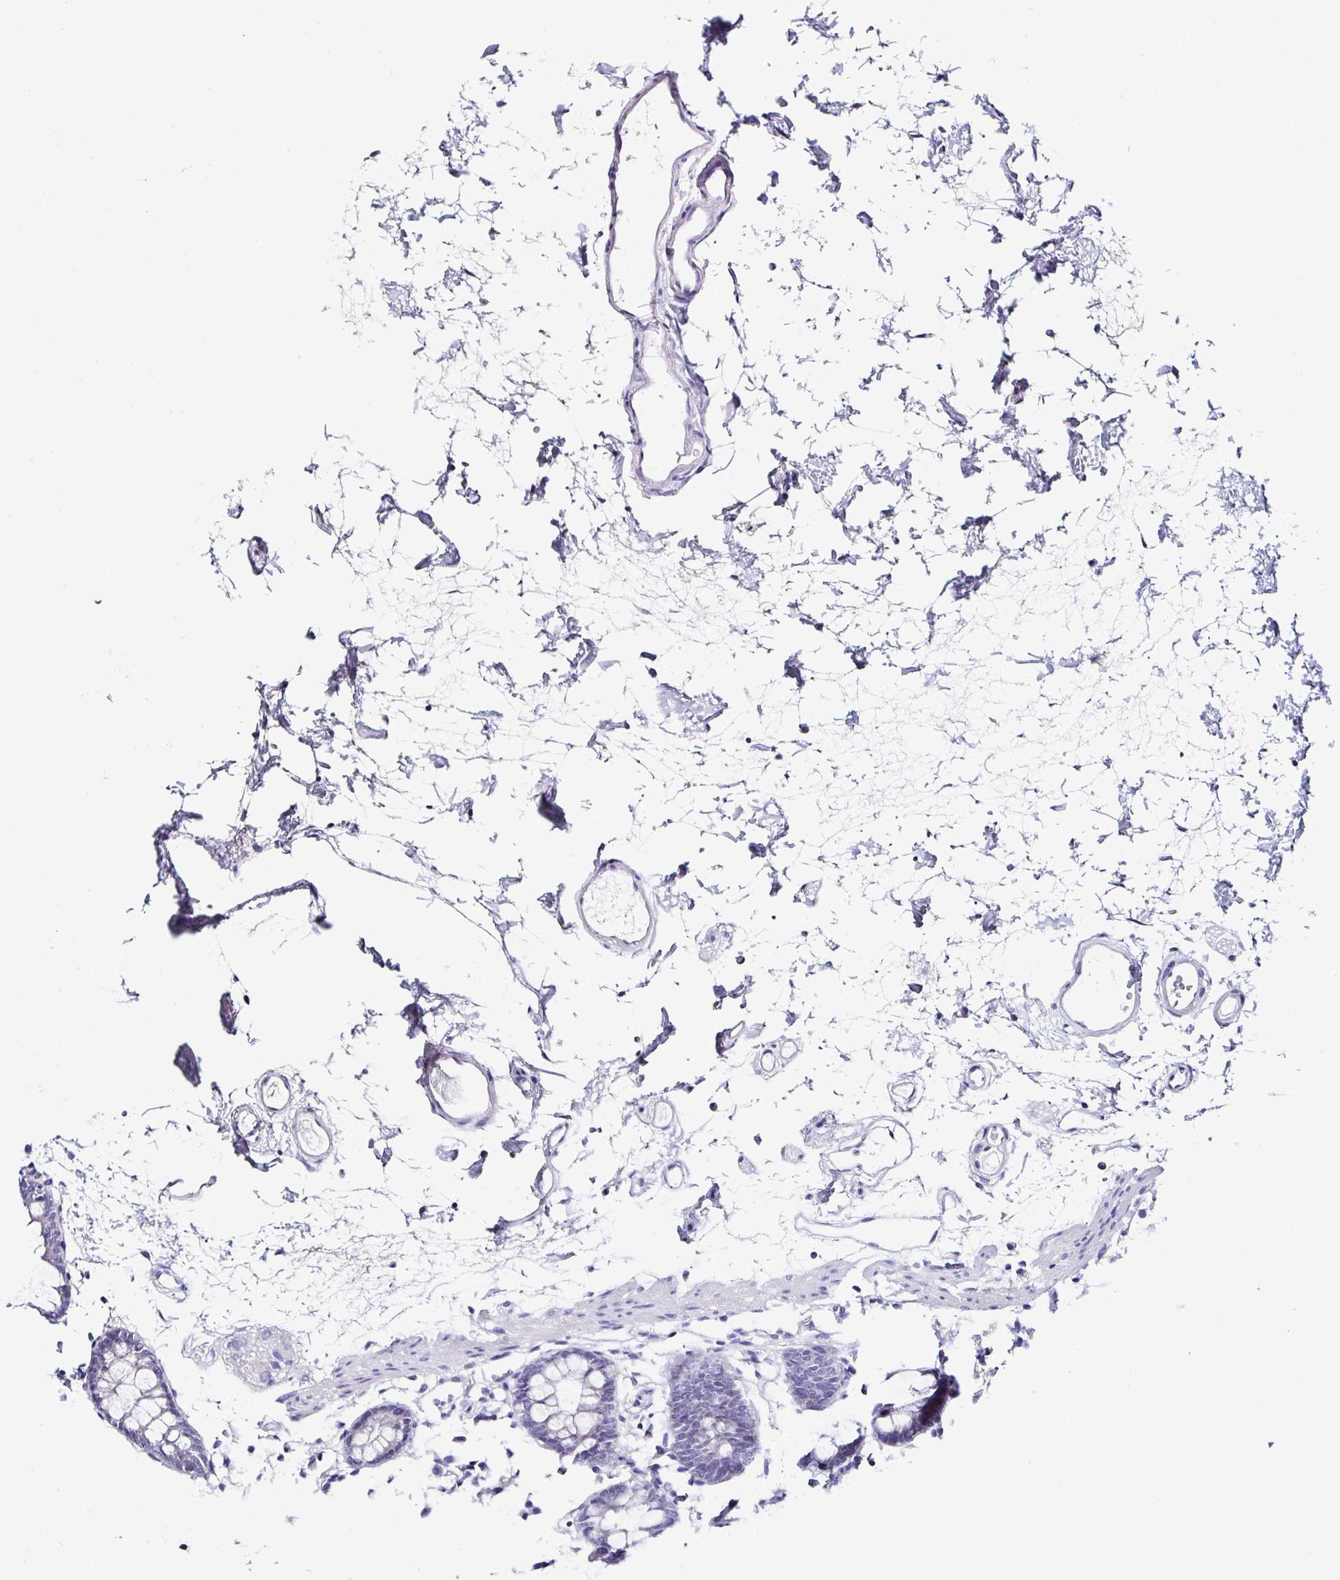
{"staining": {"intensity": "negative", "quantity": "none", "location": "none"}, "tissue": "colon", "cell_type": "Endothelial cells", "image_type": "normal", "snomed": [{"axis": "morphology", "description": "Normal tissue, NOS"}, {"axis": "topography", "description": "Colon"}], "caption": "The immunohistochemistry photomicrograph has no significant staining in endothelial cells of colon.", "gene": "UGT3A1", "patient": {"sex": "female", "age": 84}}